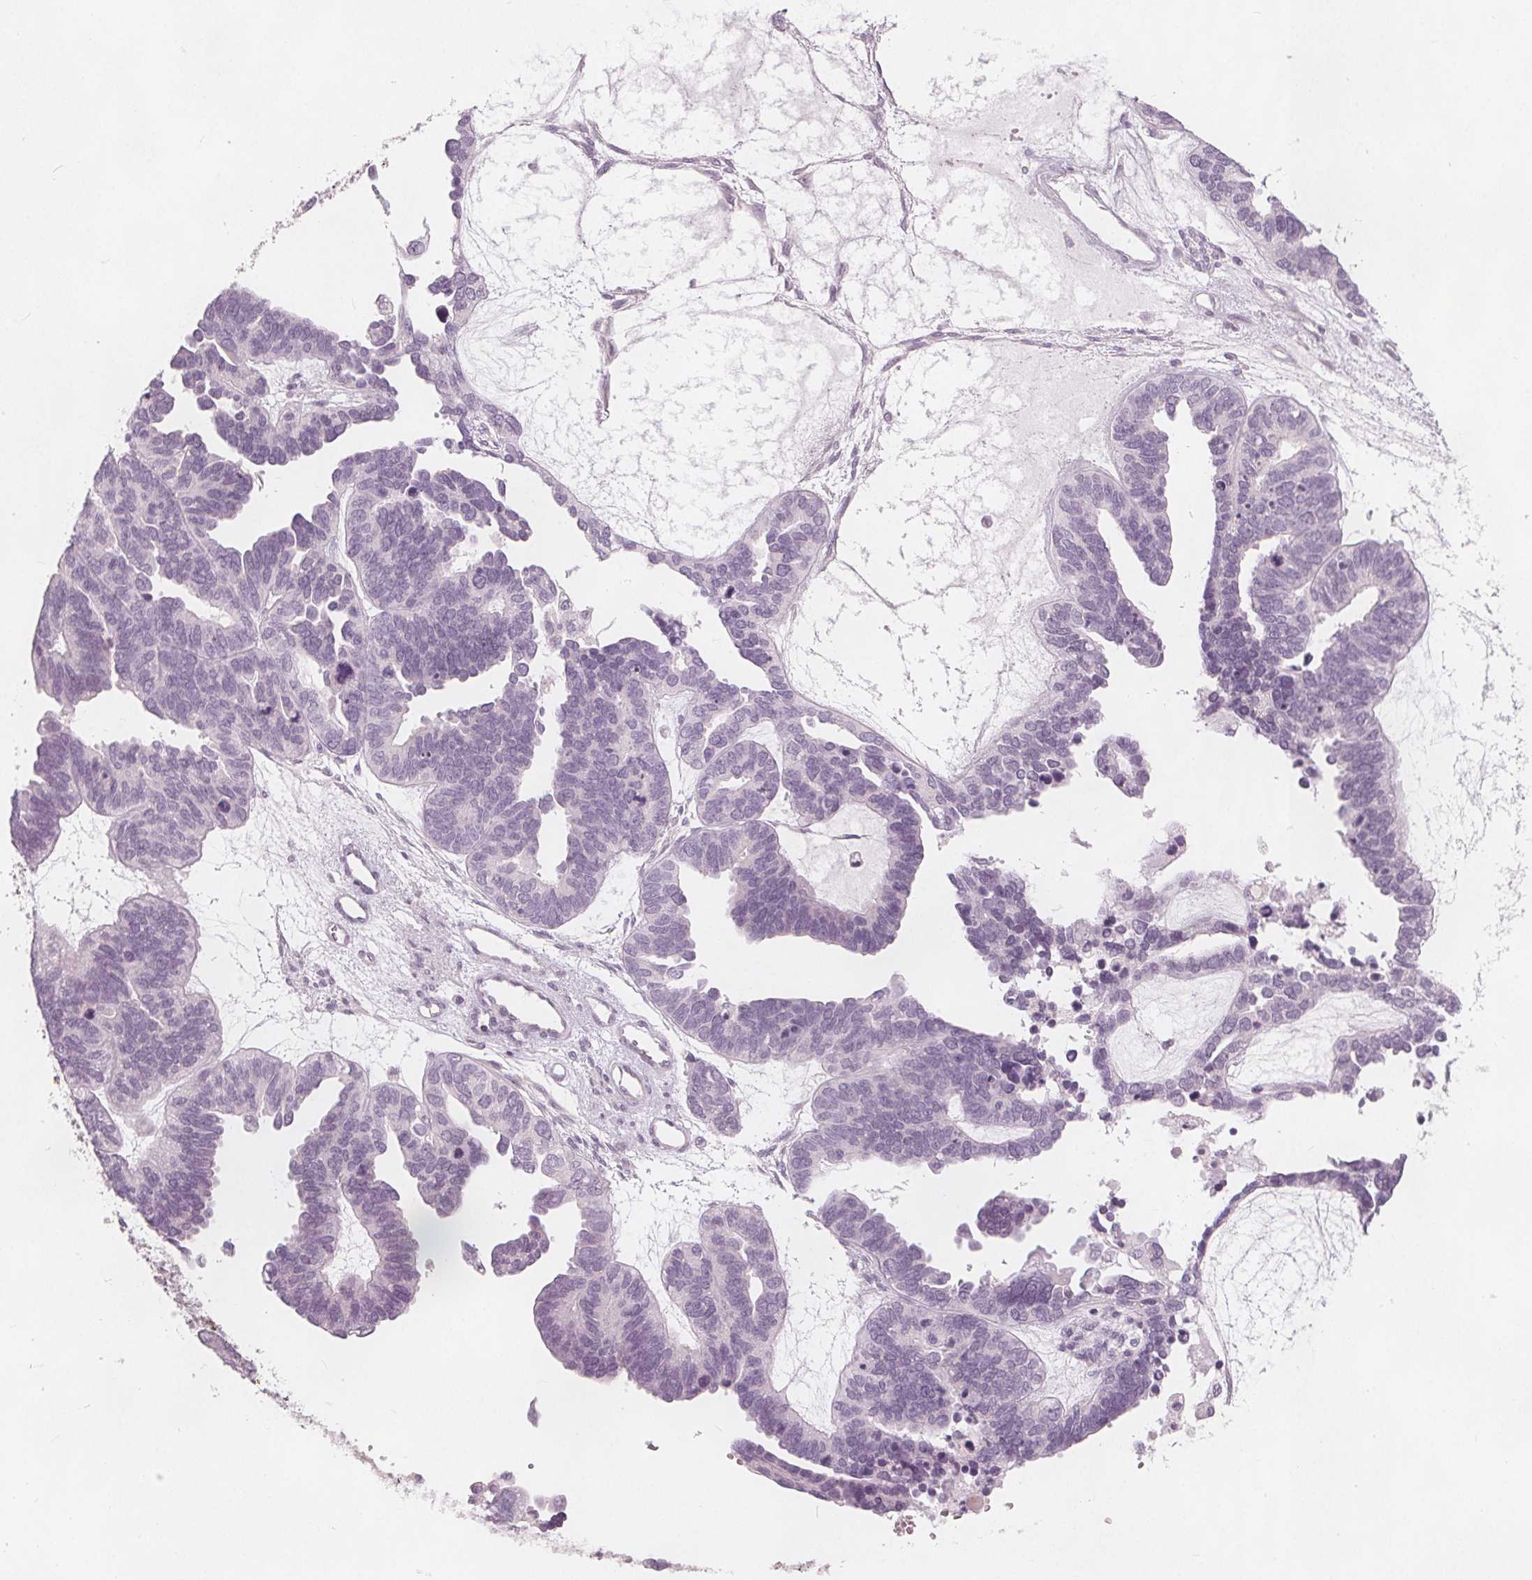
{"staining": {"intensity": "negative", "quantity": "none", "location": "none"}, "tissue": "ovarian cancer", "cell_type": "Tumor cells", "image_type": "cancer", "snomed": [{"axis": "morphology", "description": "Cystadenocarcinoma, serous, NOS"}, {"axis": "topography", "description": "Ovary"}], "caption": "DAB (3,3'-diaminobenzidine) immunohistochemical staining of human ovarian cancer (serous cystadenocarcinoma) reveals no significant expression in tumor cells.", "gene": "BRSK1", "patient": {"sex": "female", "age": 51}}